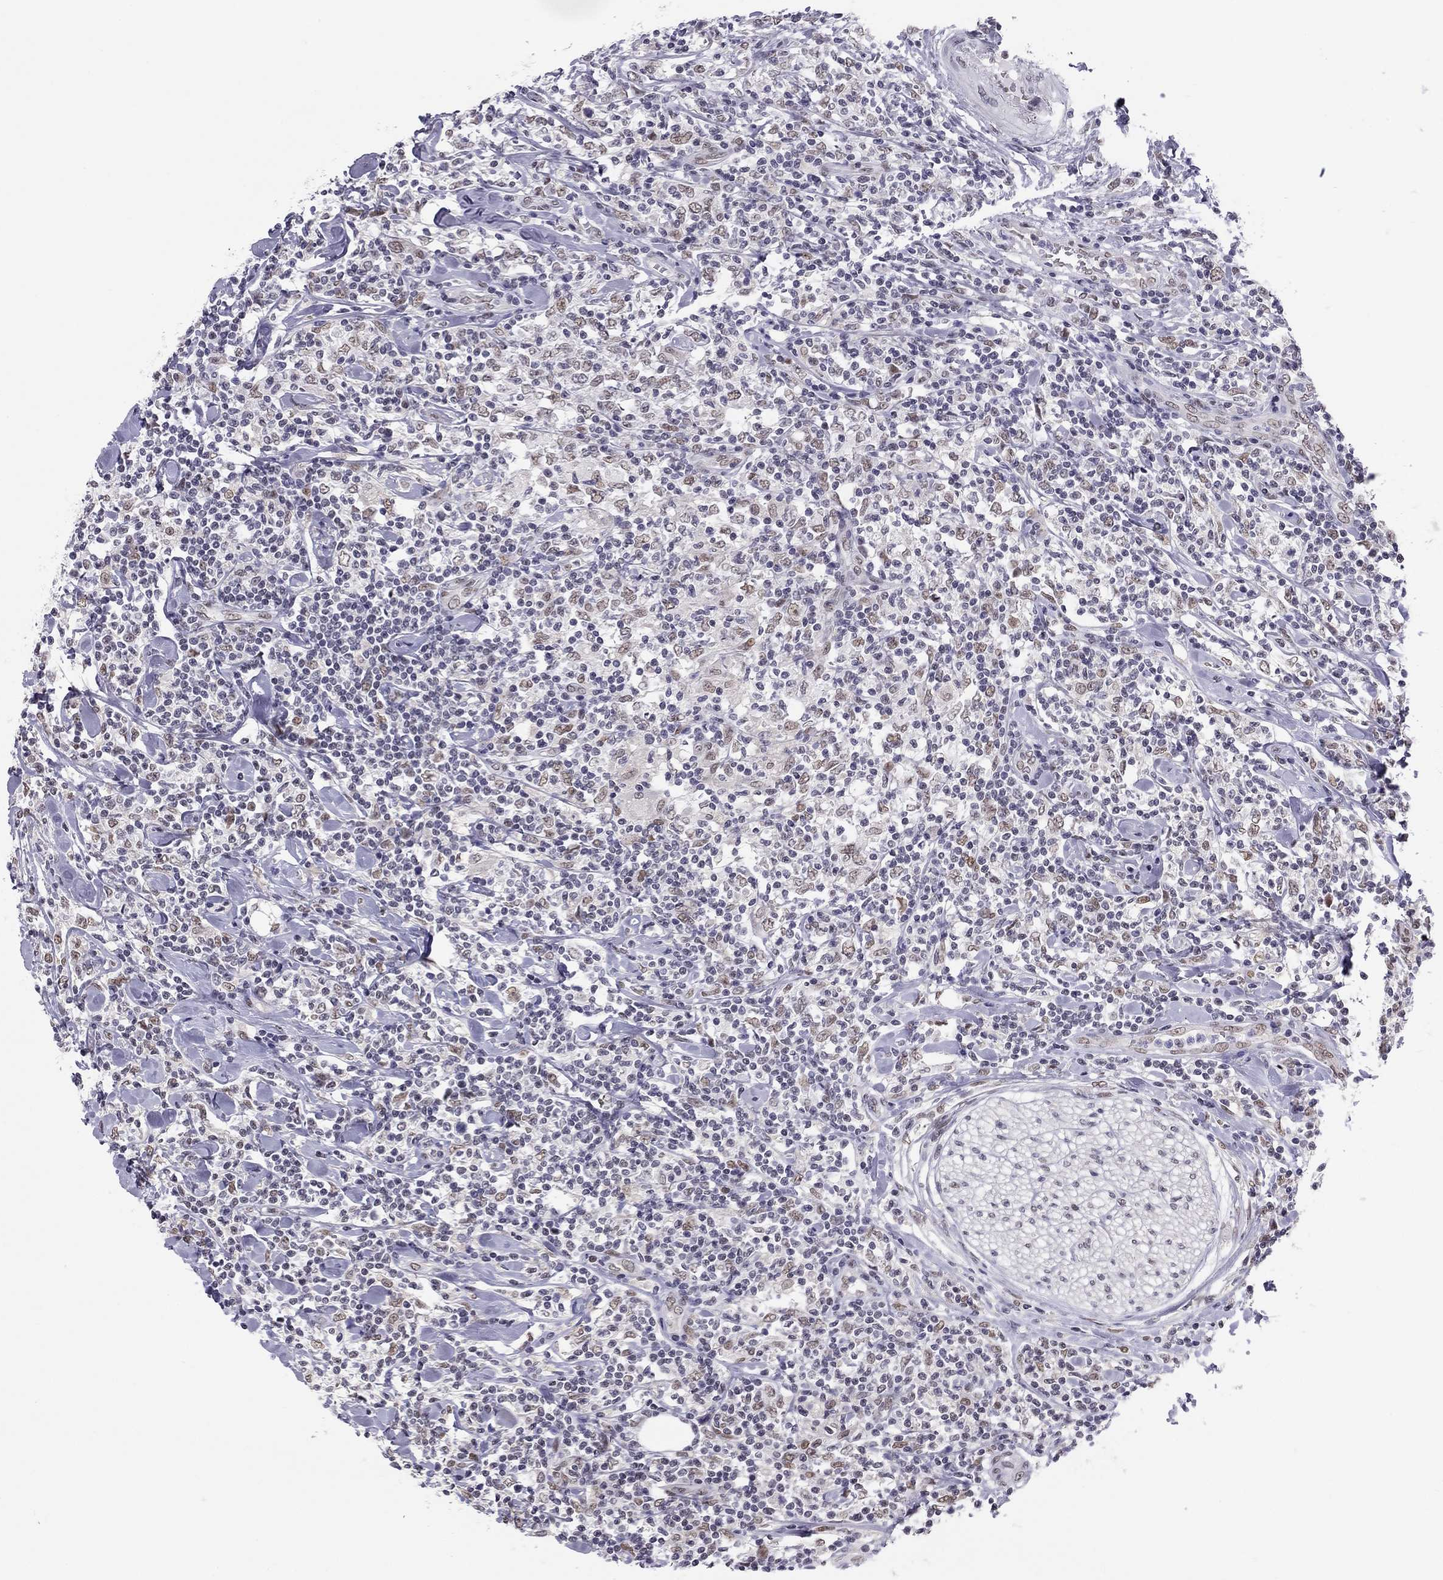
{"staining": {"intensity": "negative", "quantity": "none", "location": "none"}, "tissue": "lymphoma", "cell_type": "Tumor cells", "image_type": "cancer", "snomed": [{"axis": "morphology", "description": "Malignant lymphoma, non-Hodgkin's type, High grade"}, {"axis": "topography", "description": "Lymph node"}], "caption": "Human lymphoma stained for a protein using immunohistochemistry (IHC) exhibits no staining in tumor cells.", "gene": "DOT1L", "patient": {"sex": "female", "age": 84}}